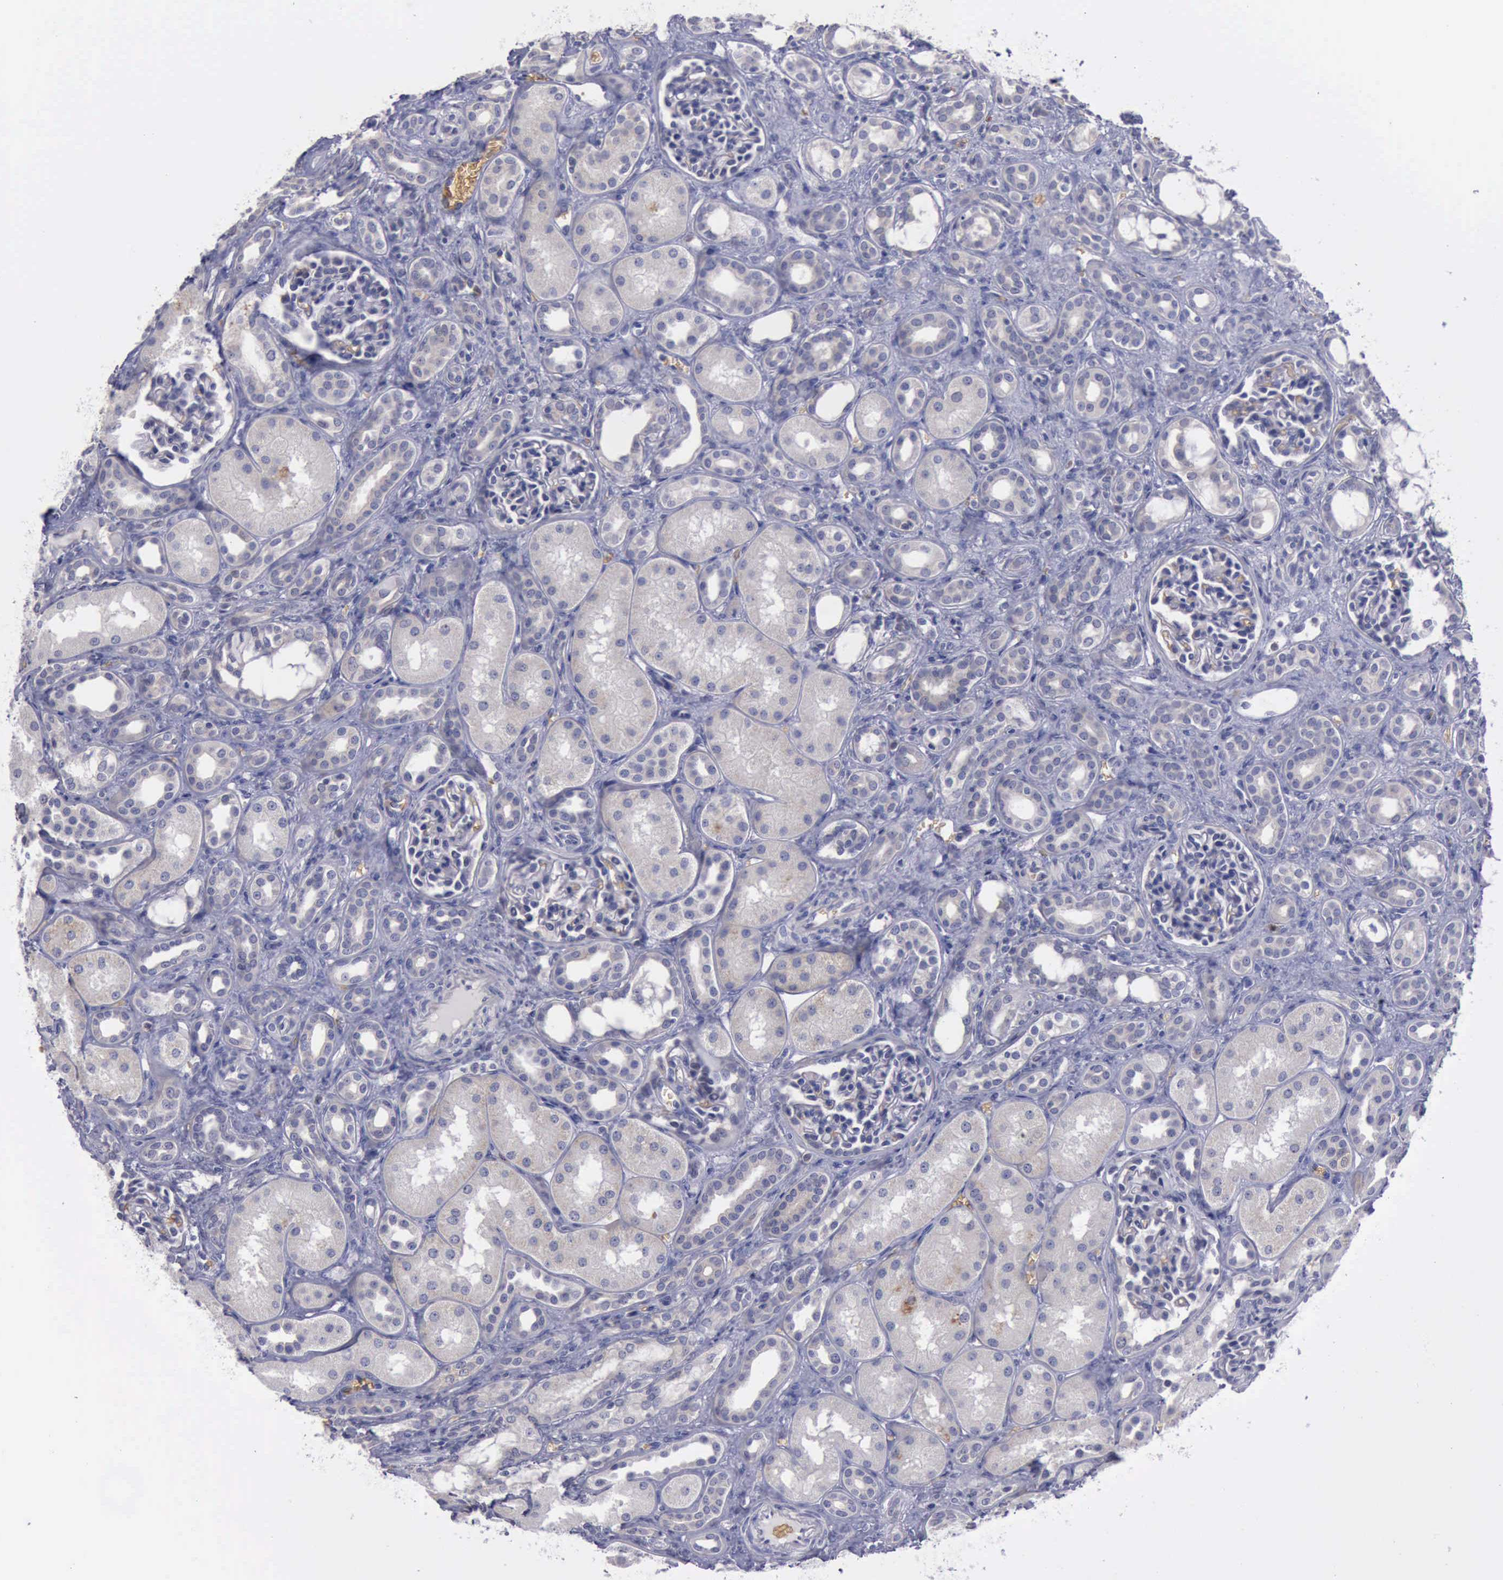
{"staining": {"intensity": "negative", "quantity": "none", "location": "none"}, "tissue": "kidney", "cell_type": "Cells in glomeruli", "image_type": "normal", "snomed": [{"axis": "morphology", "description": "Normal tissue, NOS"}, {"axis": "topography", "description": "Kidney"}], "caption": "A micrograph of kidney stained for a protein exhibits no brown staining in cells in glomeruli.", "gene": "CEP128", "patient": {"sex": "male", "age": 7}}